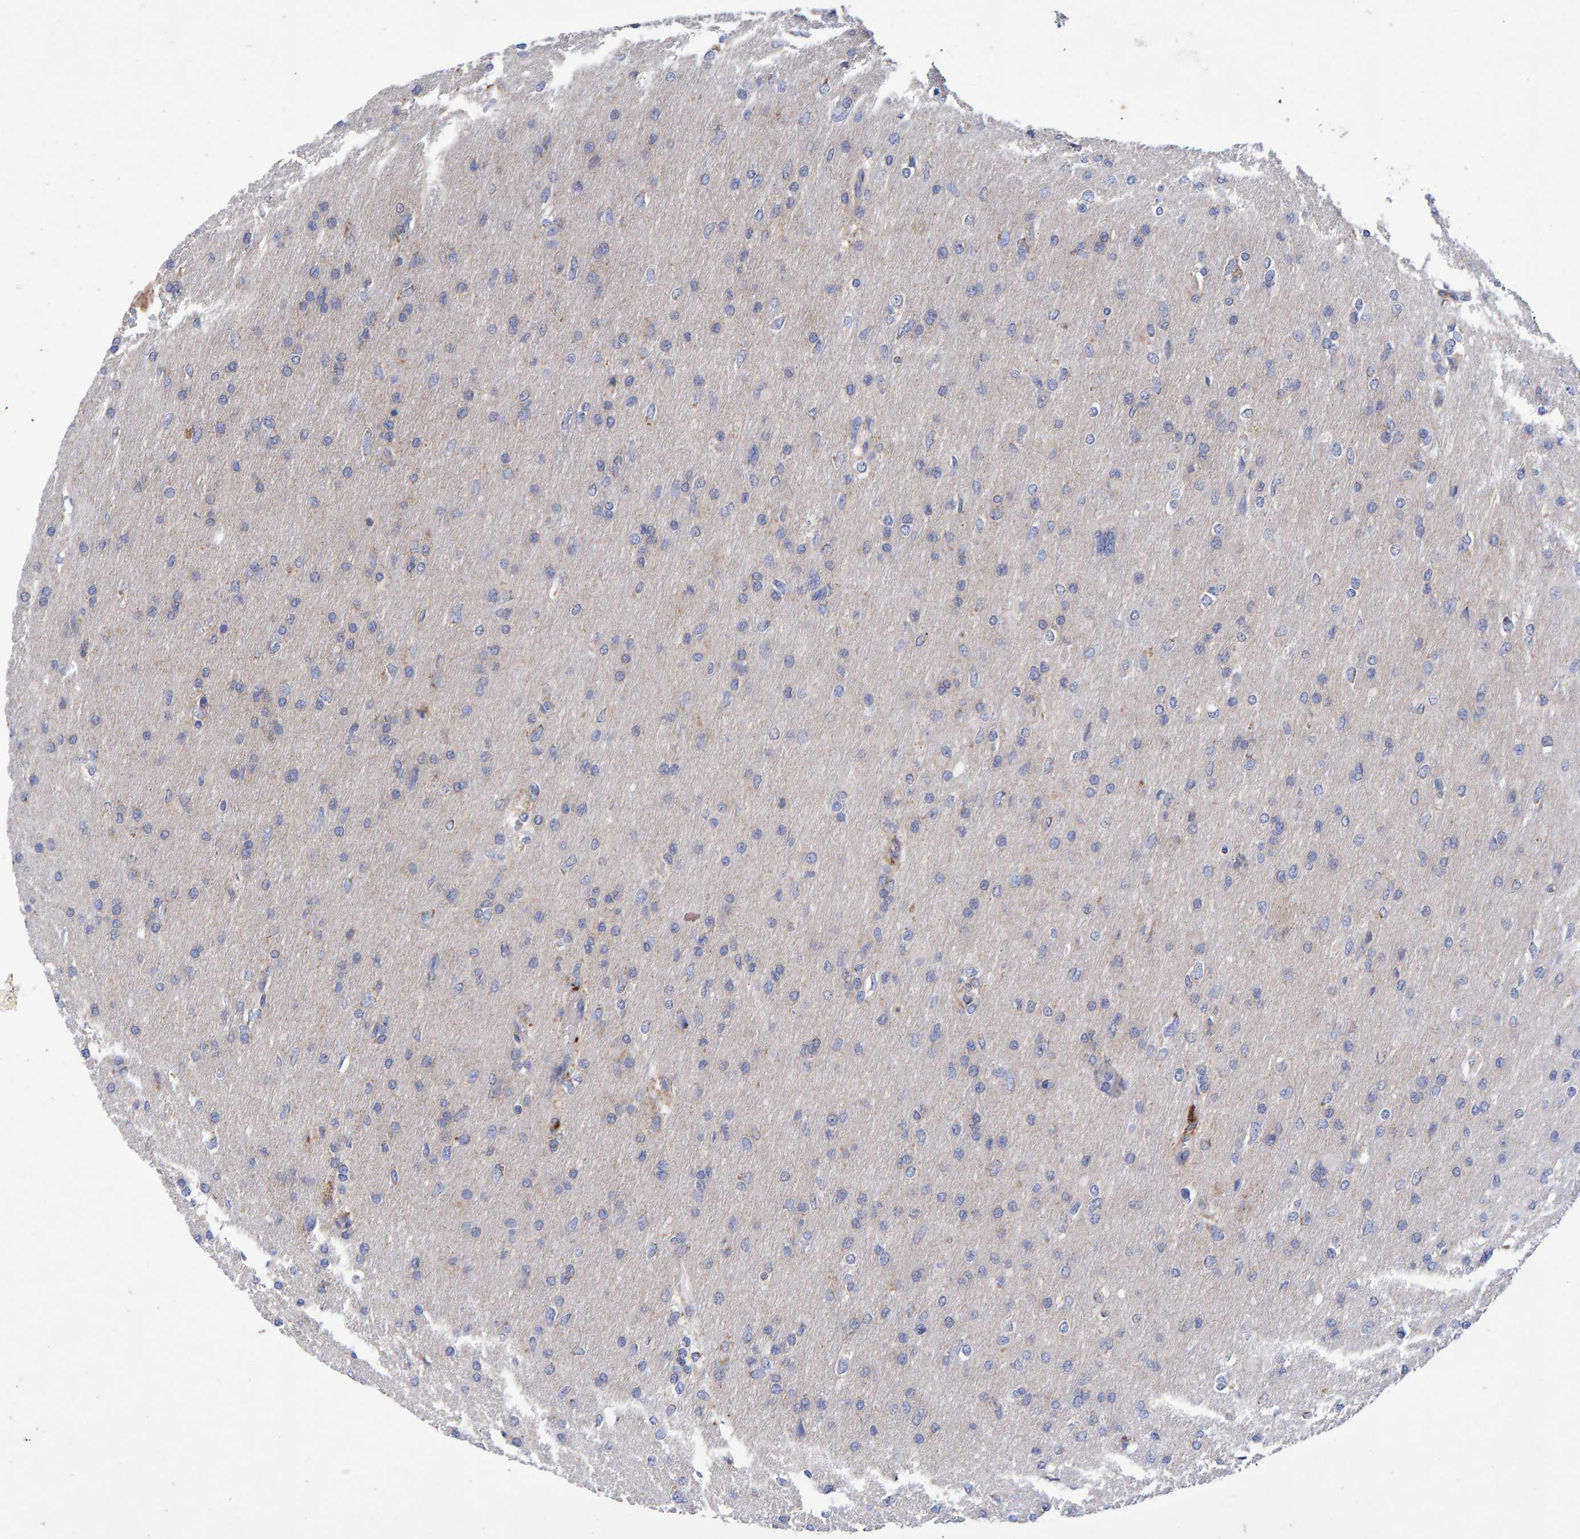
{"staining": {"intensity": "negative", "quantity": "none", "location": "none"}, "tissue": "glioma", "cell_type": "Tumor cells", "image_type": "cancer", "snomed": [{"axis": "morphology", "description": "Glioma, malignant, High grade"}, {"axis": "topography", "description": "Cerebral cortex"}], "caption": "DAB immunohistochemical staining of malignant high-grade glioma demonstrates no significant positivity in tumor cells.", "gene": "EFR3A", "patient": {"sex": "female", "age": 36}}